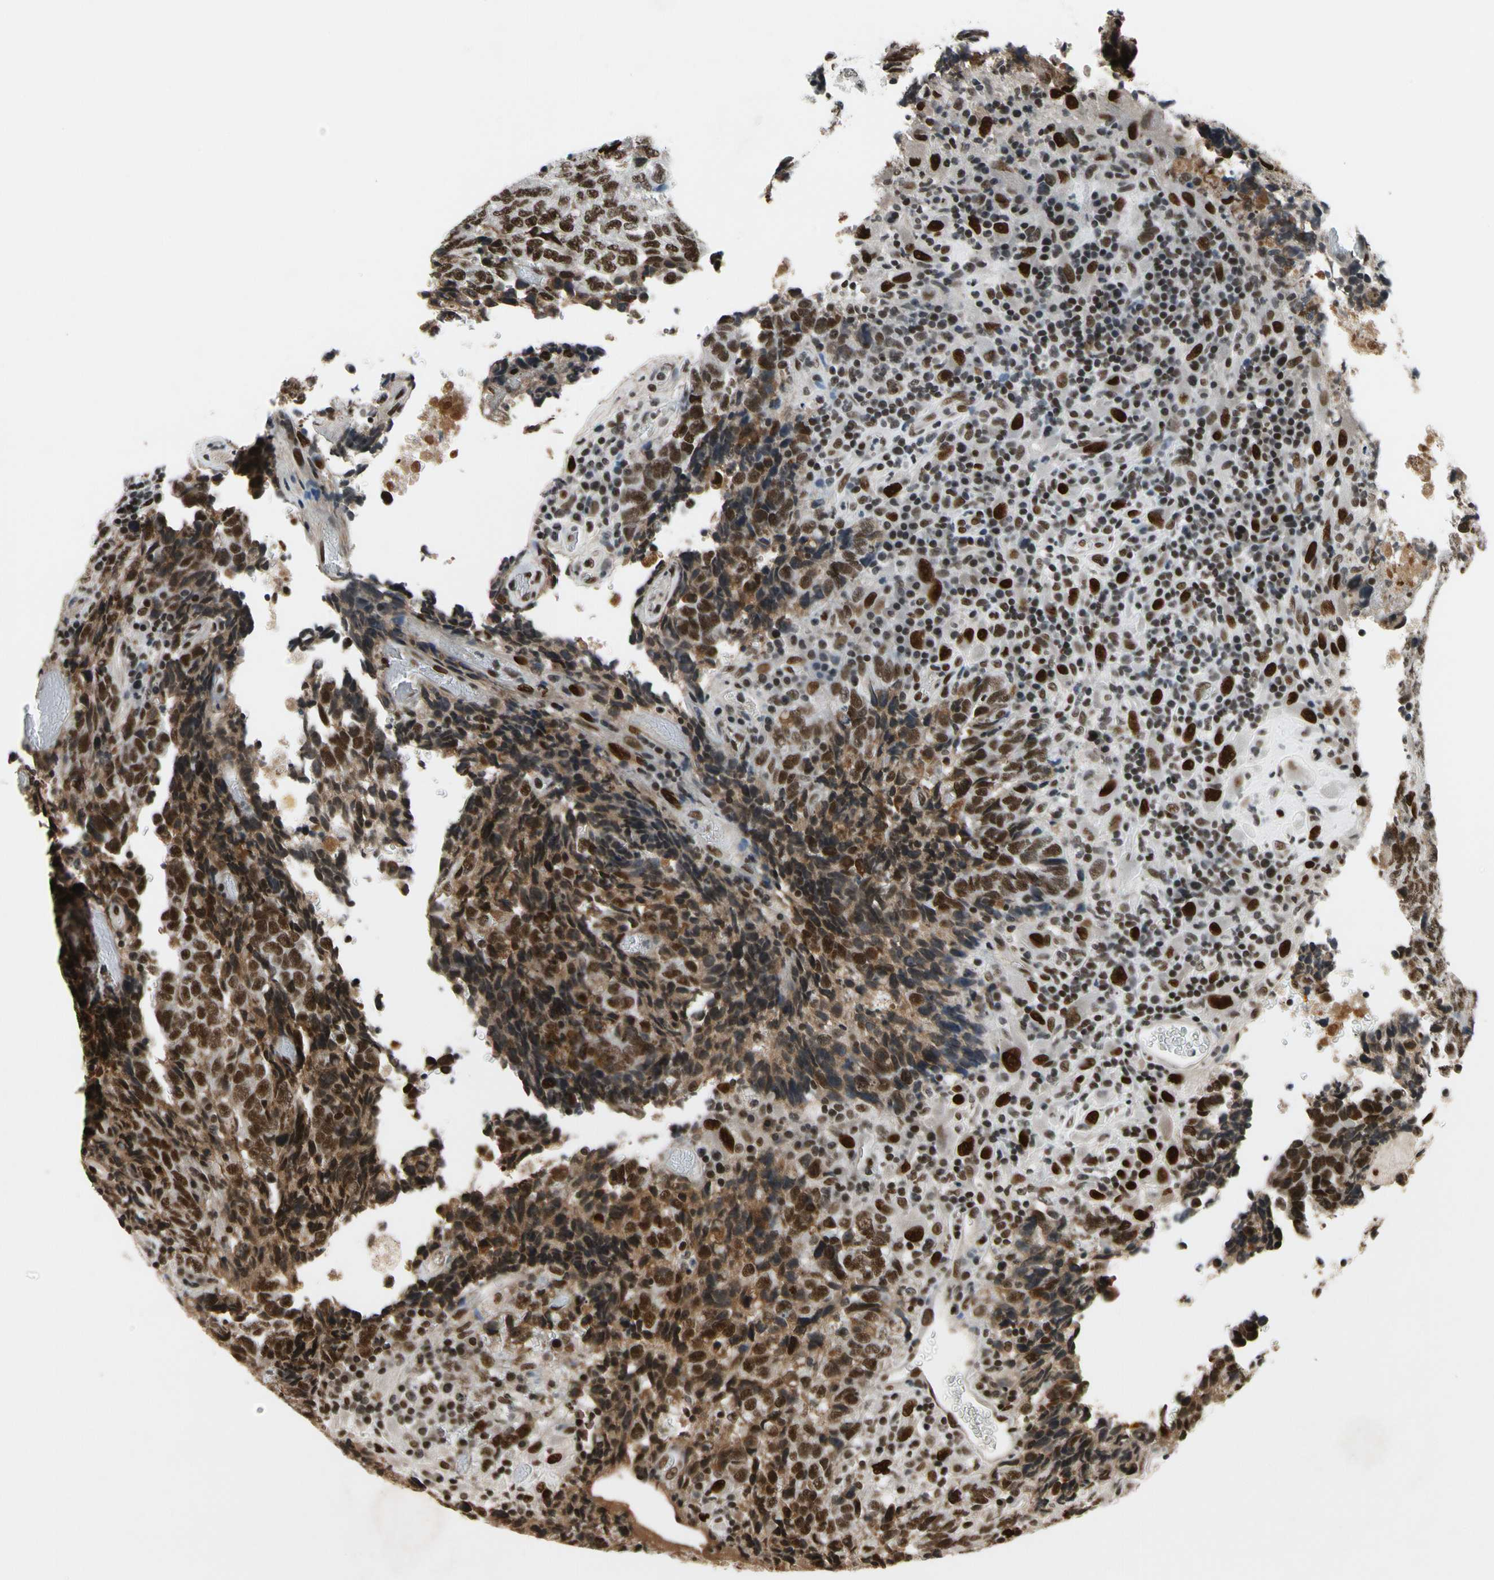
{"staining": {"intensity": "strong", "quantity": ">75%", "location": "nuclear"}, "tissue": "testis cancer", "cell_type": "Tumor cells", "image_type": "cancer", "snomed": [{"axis": "morphology", "description": "Necrosis, NOS"}, {"axis": "morphology", "description": "Carcinoma, Embryonal, NOS"}, {"axis": "topography", "description": "Testis"}], "caption": "Immunohistochemical staining of human testis cancer demonstrates high levels of strong nuclear protein staining in approximately >75% of tumor cells. (brown staining indicates protein expression, while blue staining denotes nuclei).", "gene": "RECQL", "patient": {"sex": "male", "age": 19}}